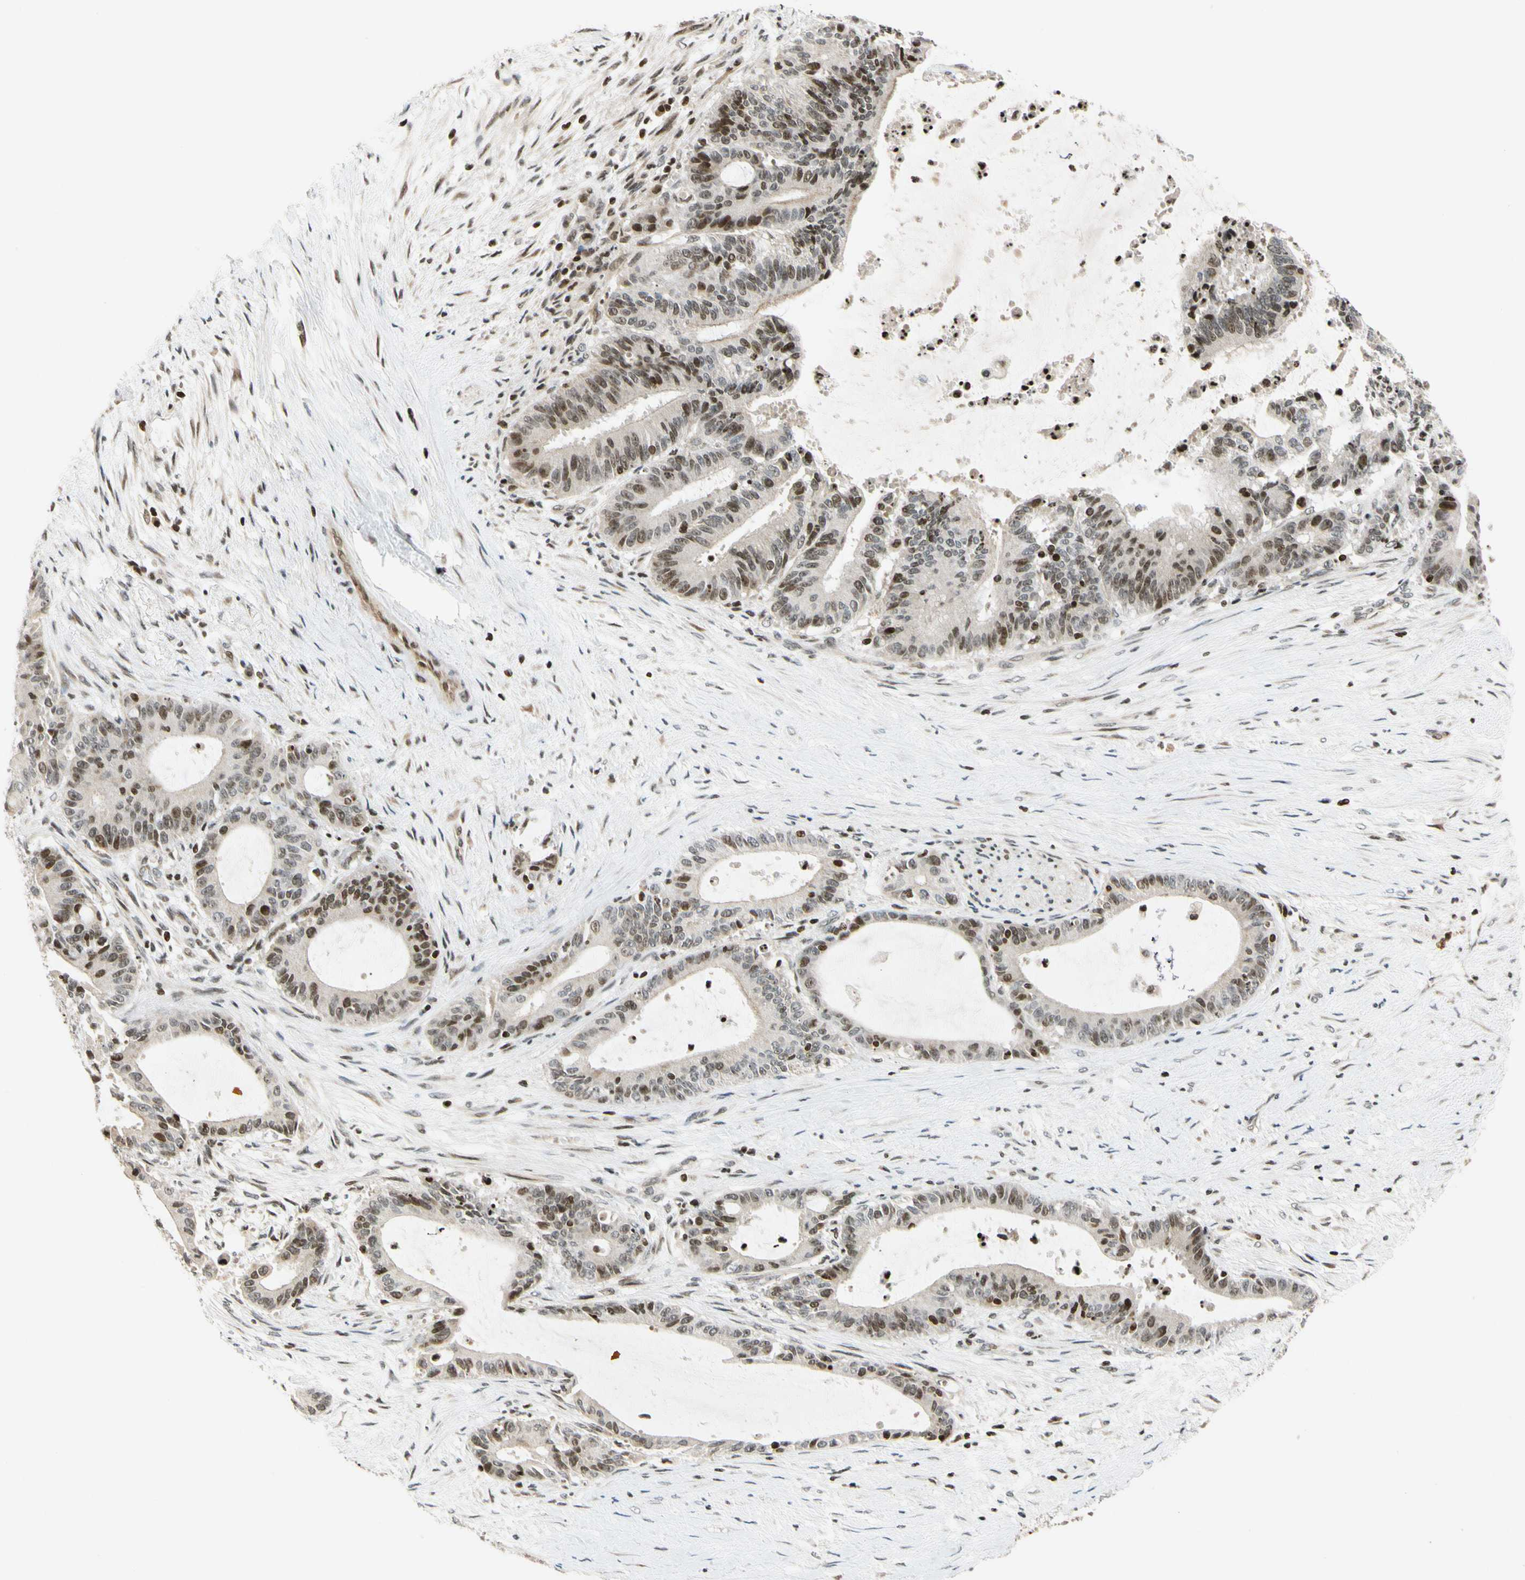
{"staining": {"intensity": "moderate", "quantity": "25%-75%", "location": "nuclear"}, "tissue": "liver cancer", "cell_type": "Tumor cells", "image_type": "cancer", "snomed": [{"axis": "morphology", "description": "Cholangiocarcinoma"}, {"axis": "topography", "description": "Liver"}], "caption": "Immunohistochemistry (IHC) photomicrograph of neoplastic tissue: human cholangiocarcinoma (liver) stained using immunohistochemistry (IHC) reveals medium levels of moderate protein expression localized specifically in the nuclear of tumor cells, appearing as a nuclear brown color.", "gene": "CDK7", "patient": {"sex": "female", "age": 73}}